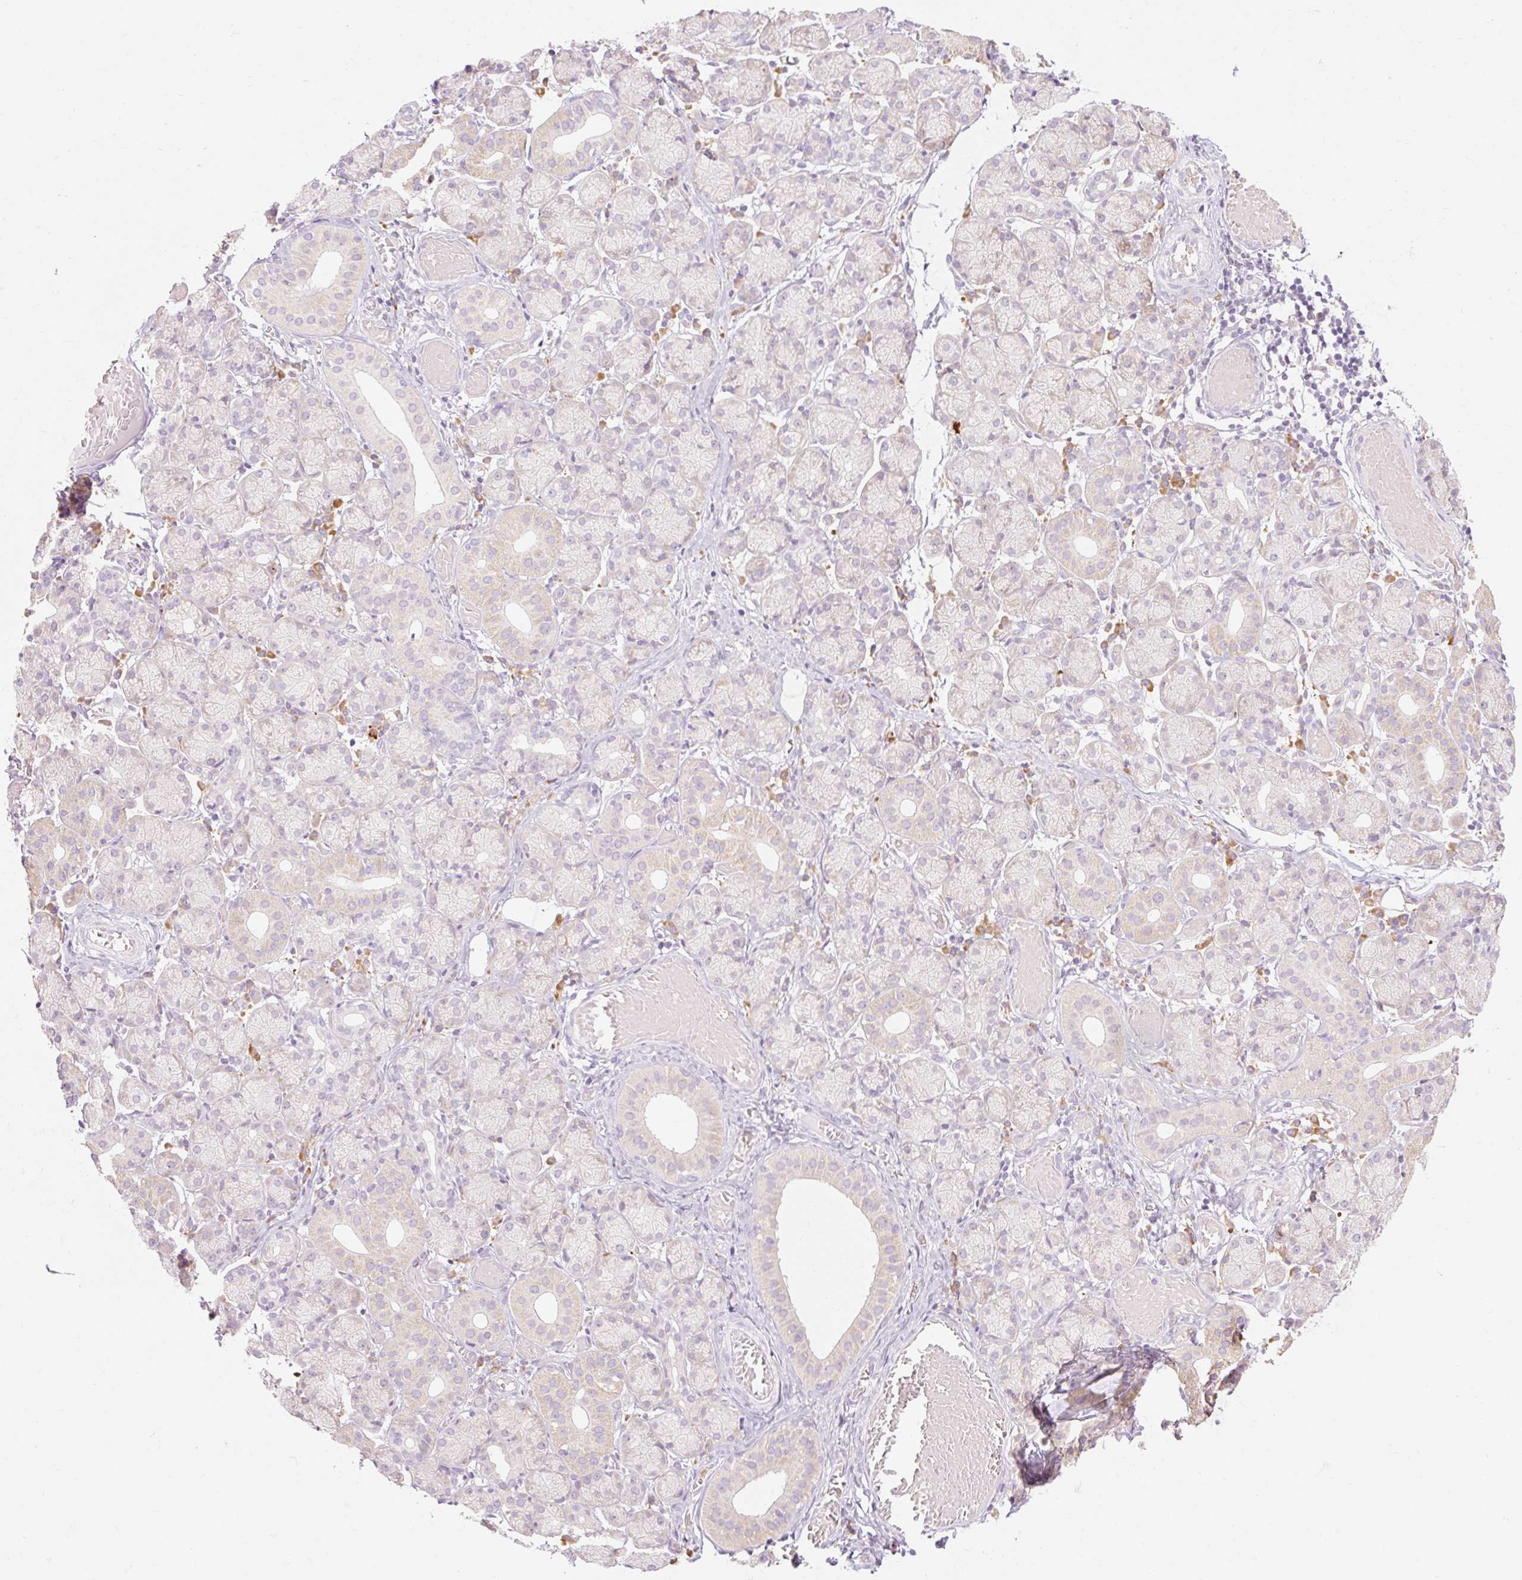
{"staining": {"intensity": "weak", "quantity": "<25%", "location": "cytoplasmic/membranous"}, "tissue": "salivary gland", "cell_type": "Glandular cells", "image_type": "normal", "snomed": [{"axis": "morphology", "description": "Normal tissue, NOS"}, {"axis": "topography", "description": "Salivary gland"}], "caption": "Immunohistochemical staining of normal salivary gland demonstrates no significant staining in glandular cells.", "gene": "MYO1D", "patient": {"sex": "female", "age": 24}}